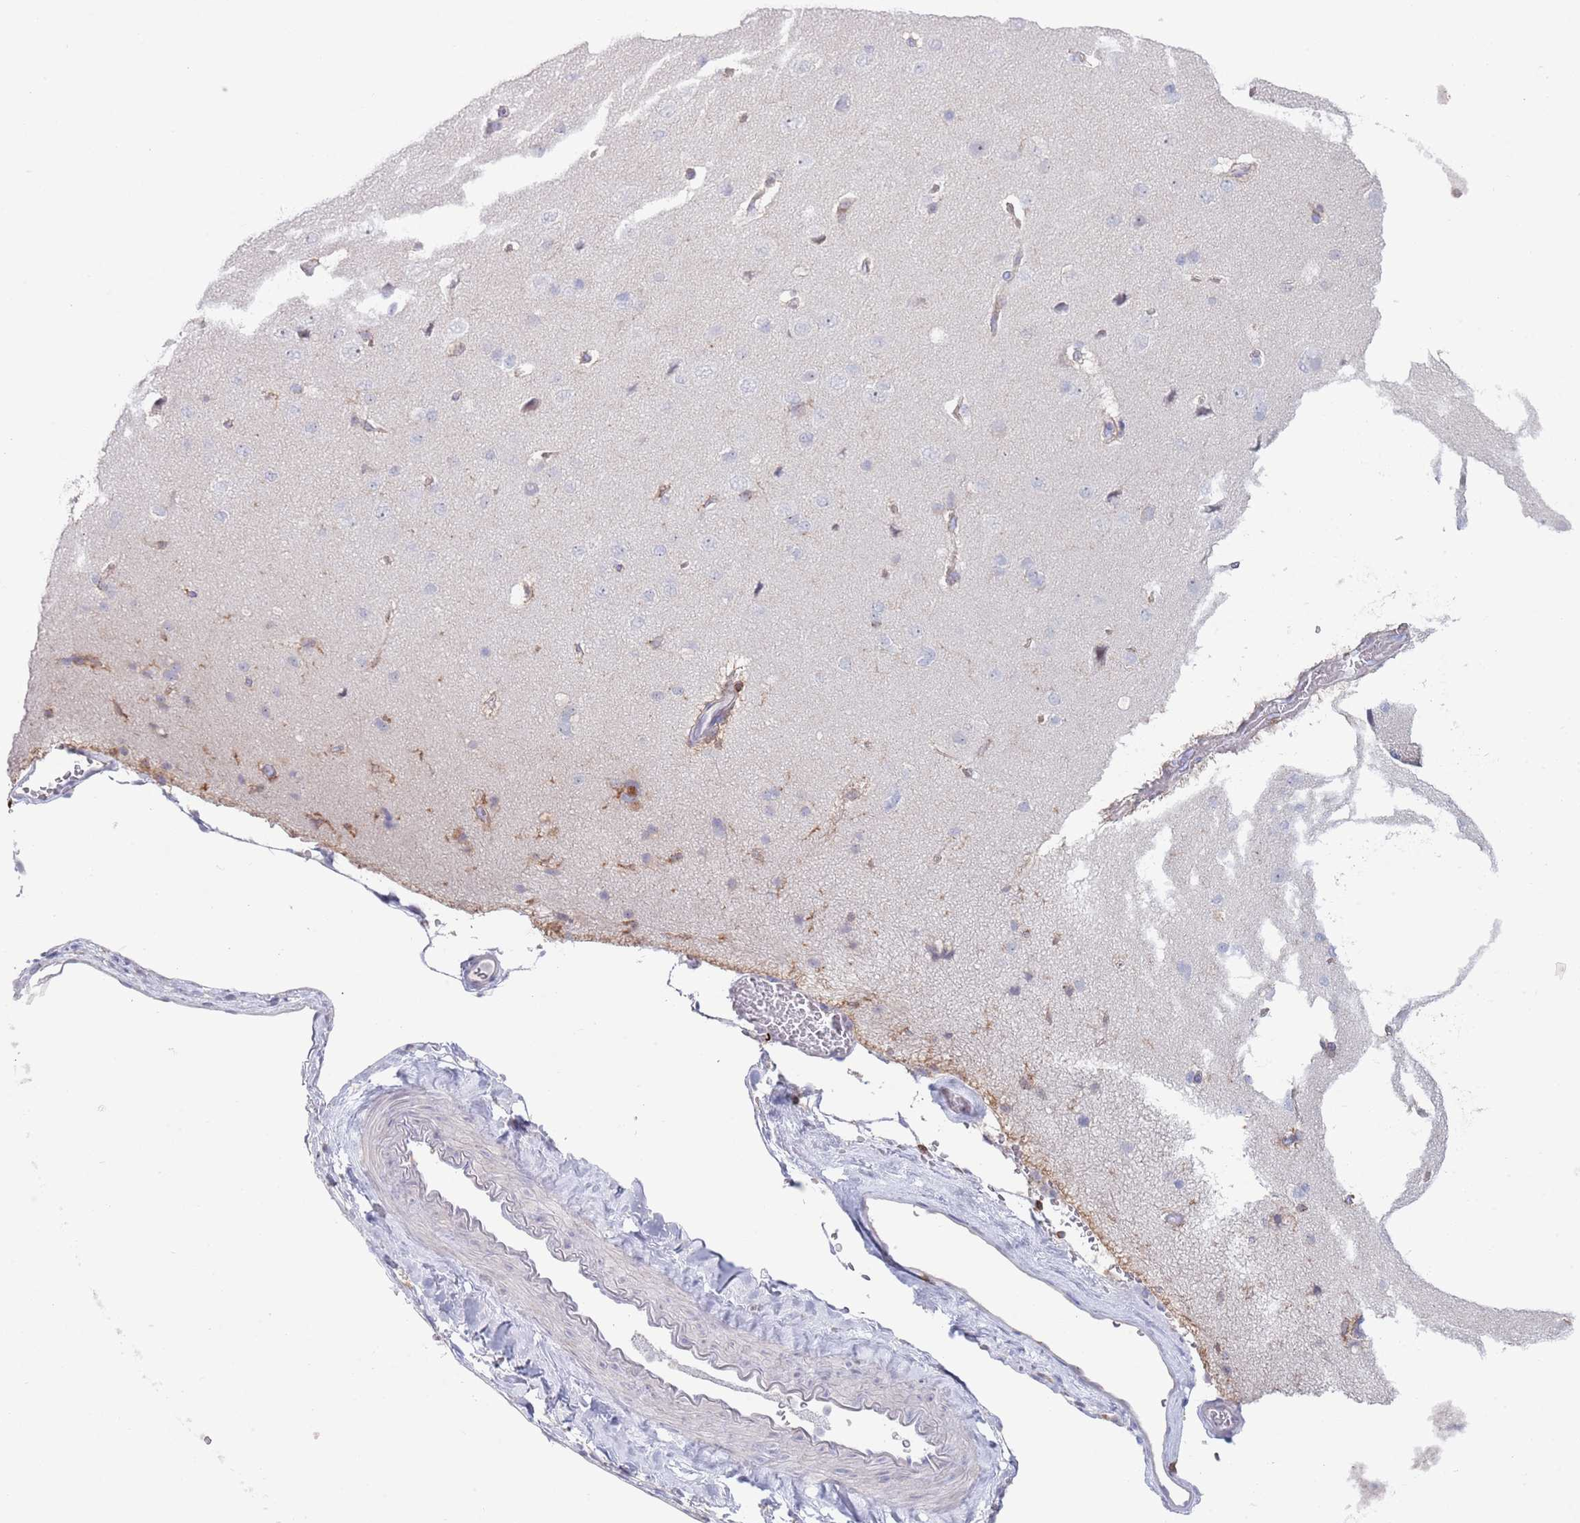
{"staining": {"intensity": "weak", "quantity": "<25%", "location": "cytoplasmic/membranous"}, "tissue": "cerebral cortex", "cell_type": "Endothelial cells", "image_type": "normal", "snomed": [{"axis": "morphology", "description": "Normal tissue, NOS"}, {"axis": "topography", "description": "Cerebral cortex"}], "caption": "There is no significant positivity in endothelial cells of cerebral cortex. Brightfield microscopy of immunohistochemistry (IHC) stained with DAB (brown) and hematoxylin (blue), captured at high magnification.", "gene": "LPXN", "patient": {"sex": "male", "age": 62}}